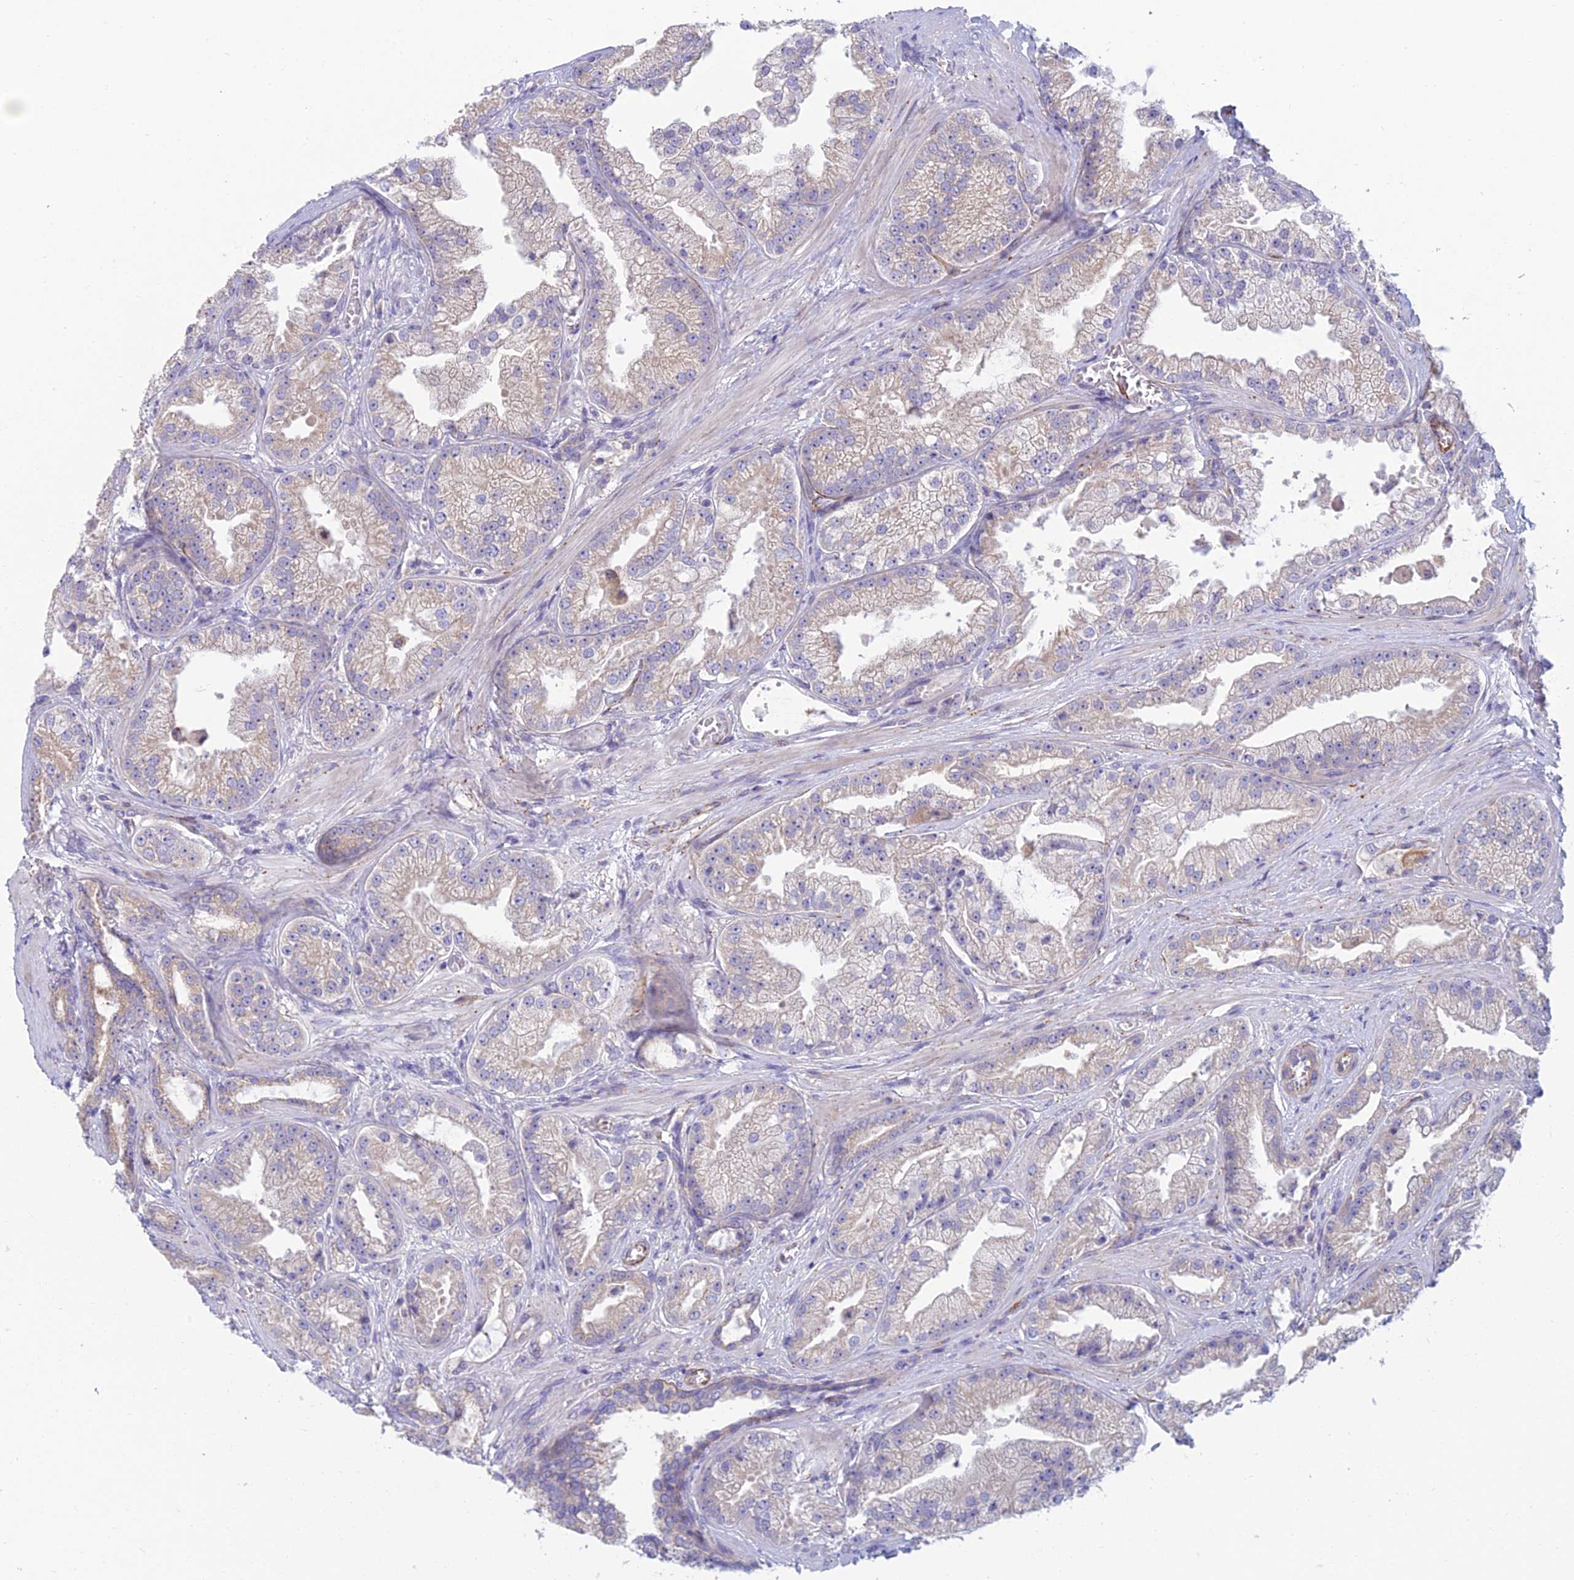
{"staining": {"intensity": "weak", "quantity": "<25%", "location": "cytoplasmic/membranous"}, "tissue": "prostate cancer", "cell_type": "Tumor cells", "image_type": "cancer", "snomed": [{"axis": "morphology", "description": "Adenocarcinoma, Low grade"}, {"axis": "topography", "description": "Prostate"}], "caption": "Tumor cells show no significant staining in low-grade adenocarcinoma (prostate). (Stains: DAB immunohistochemistry (IHC) with hematoxylin counter stain, Microscopy: brightfield microscopy at high magnification).", "gene": "DUS2", "patient": {"sex": "male", "age": 57}}